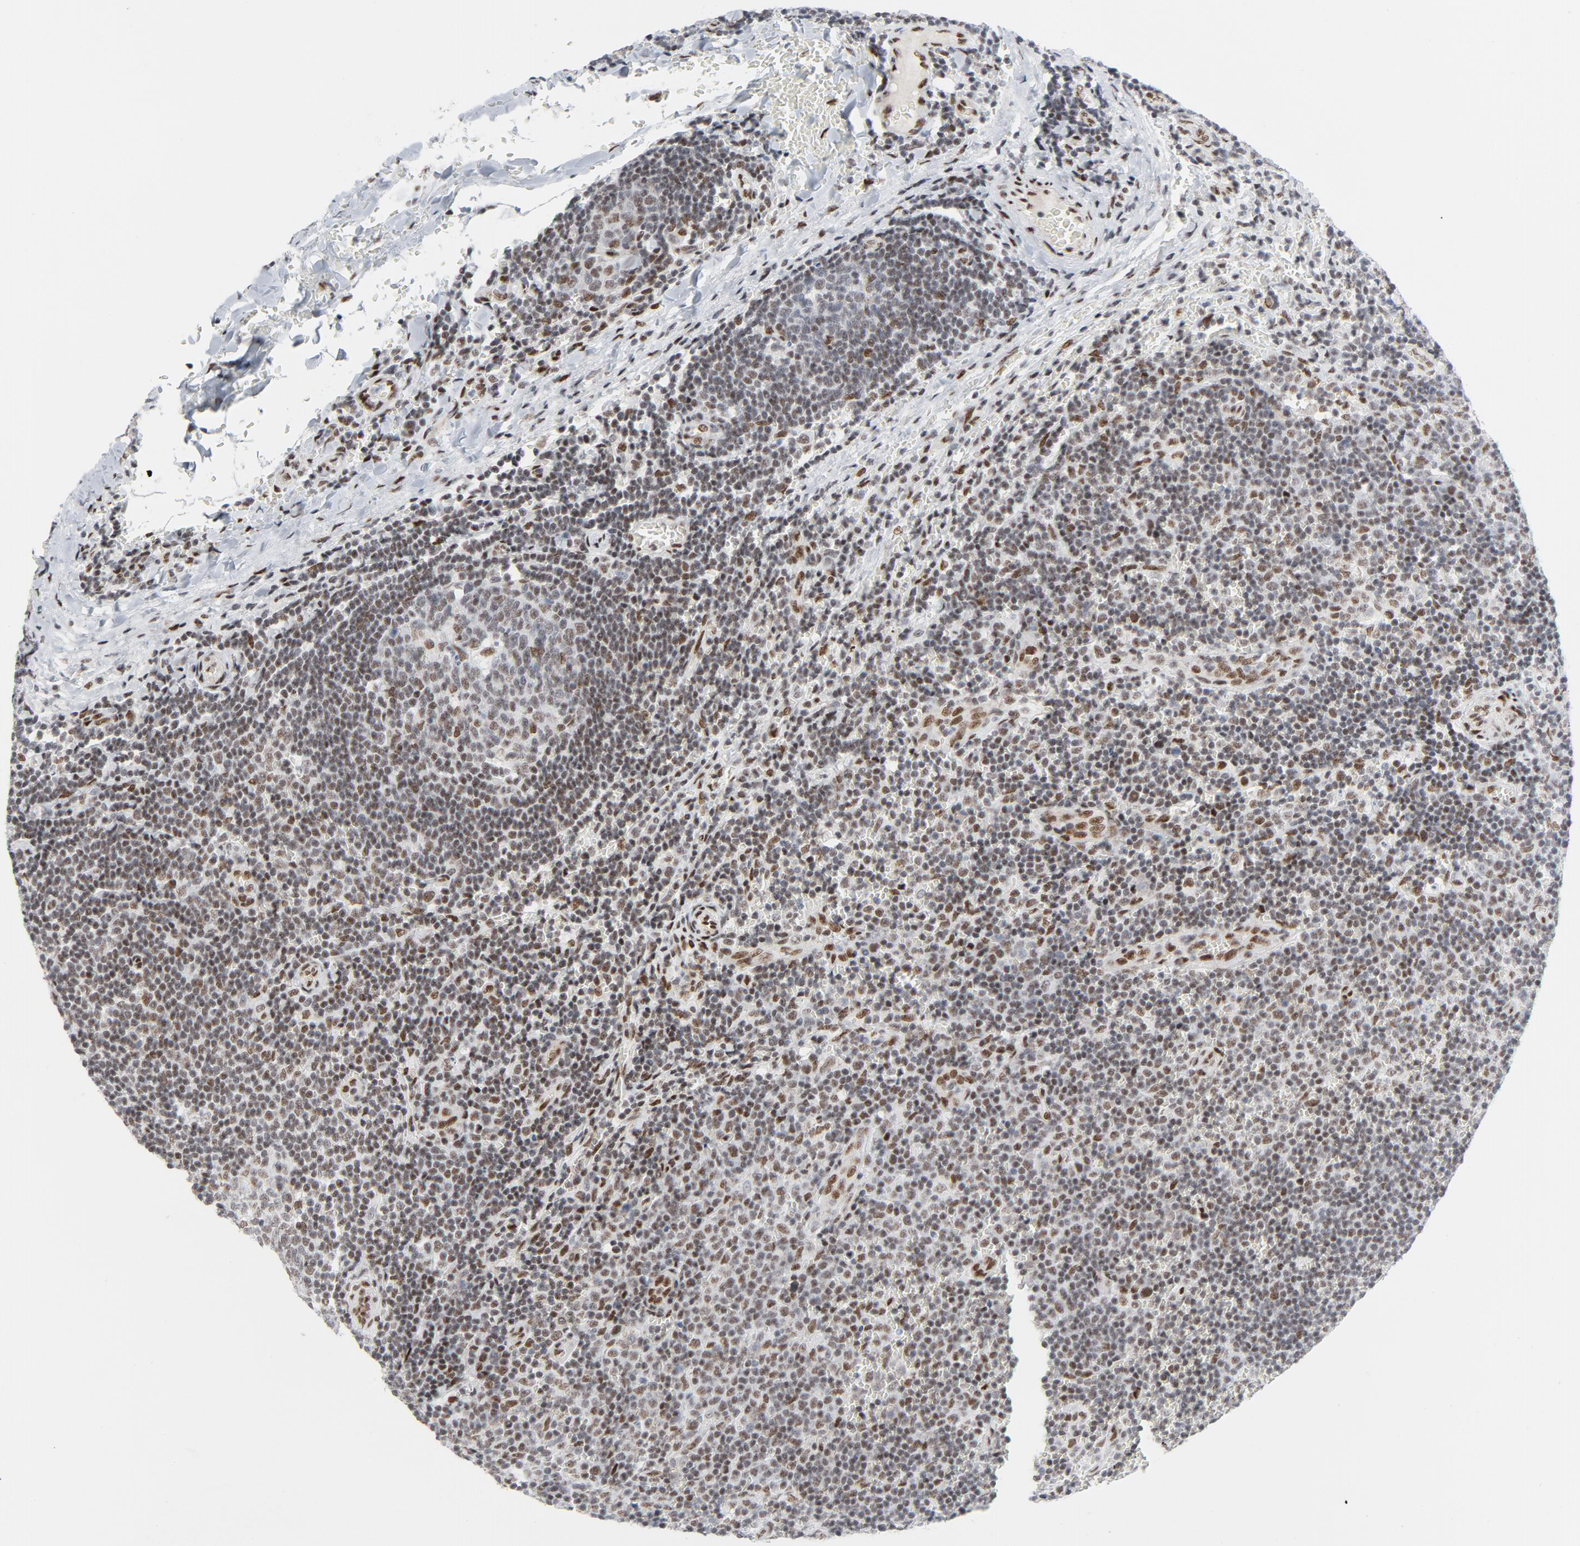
{"staining": {"intensity": "moderate", "quantity": ">75%", "location": "nuclear"}, "tissue": "lymph node", "cell_type": "Germinal center cells", "image_type": "normal", "snomed": [{"axis": "morphology", "description": "Normal tissue, NOS"}, {"axis": "topography", "description": "Lymph node"}, {"axis": "topography", "description": "Salivary gland"}], "caption": "The histopathology image shows staining of benign lymph node, revealing moderate nuclear protein positivity (brown color) within germinal center cells. The protein of interest is shown in brown color, while the nuclei are stained blue.", "gene": "HSF1", "patient": {"sex": "male", "age": 8}}